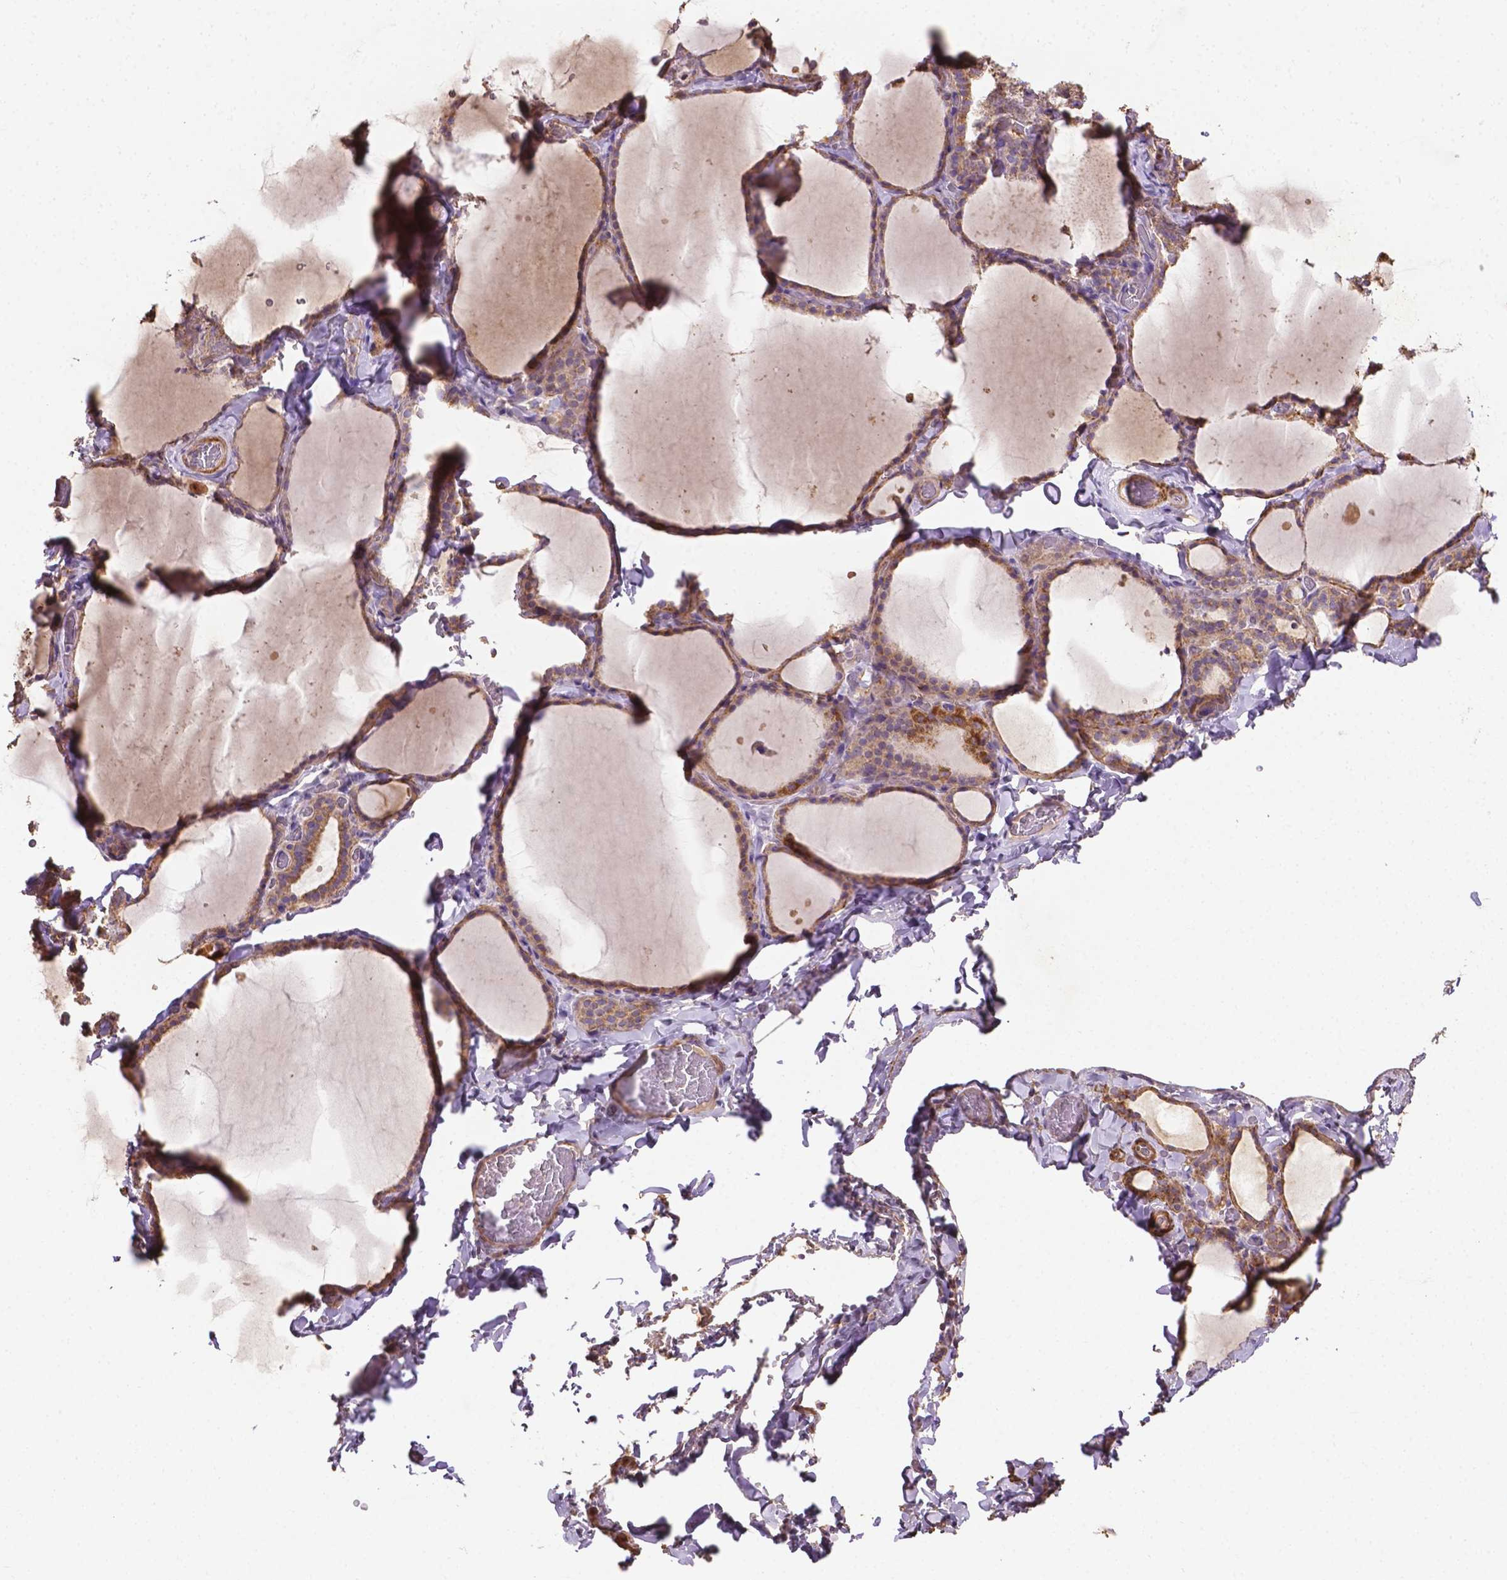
{"staining": {"intensity": "weak", "quantity": ">75%", "location": "cytoplasmic/membranous"}, "tissue": "thyroid gland", "cell_type": "Glandular cells", "image_type": "normal", "snomed": [{"axis": "morphology", "description": "Normal tissue, NOS"}, {"axis": "topography", "description": "Thyroid gland"}], "caption": "A brown stain shows weak cytoplasmic/membranous staining of a protein in glandular cells of benign human thyroid gland.", "gene": "LRR1", "patient": {"sex": "female", "age": 22}}